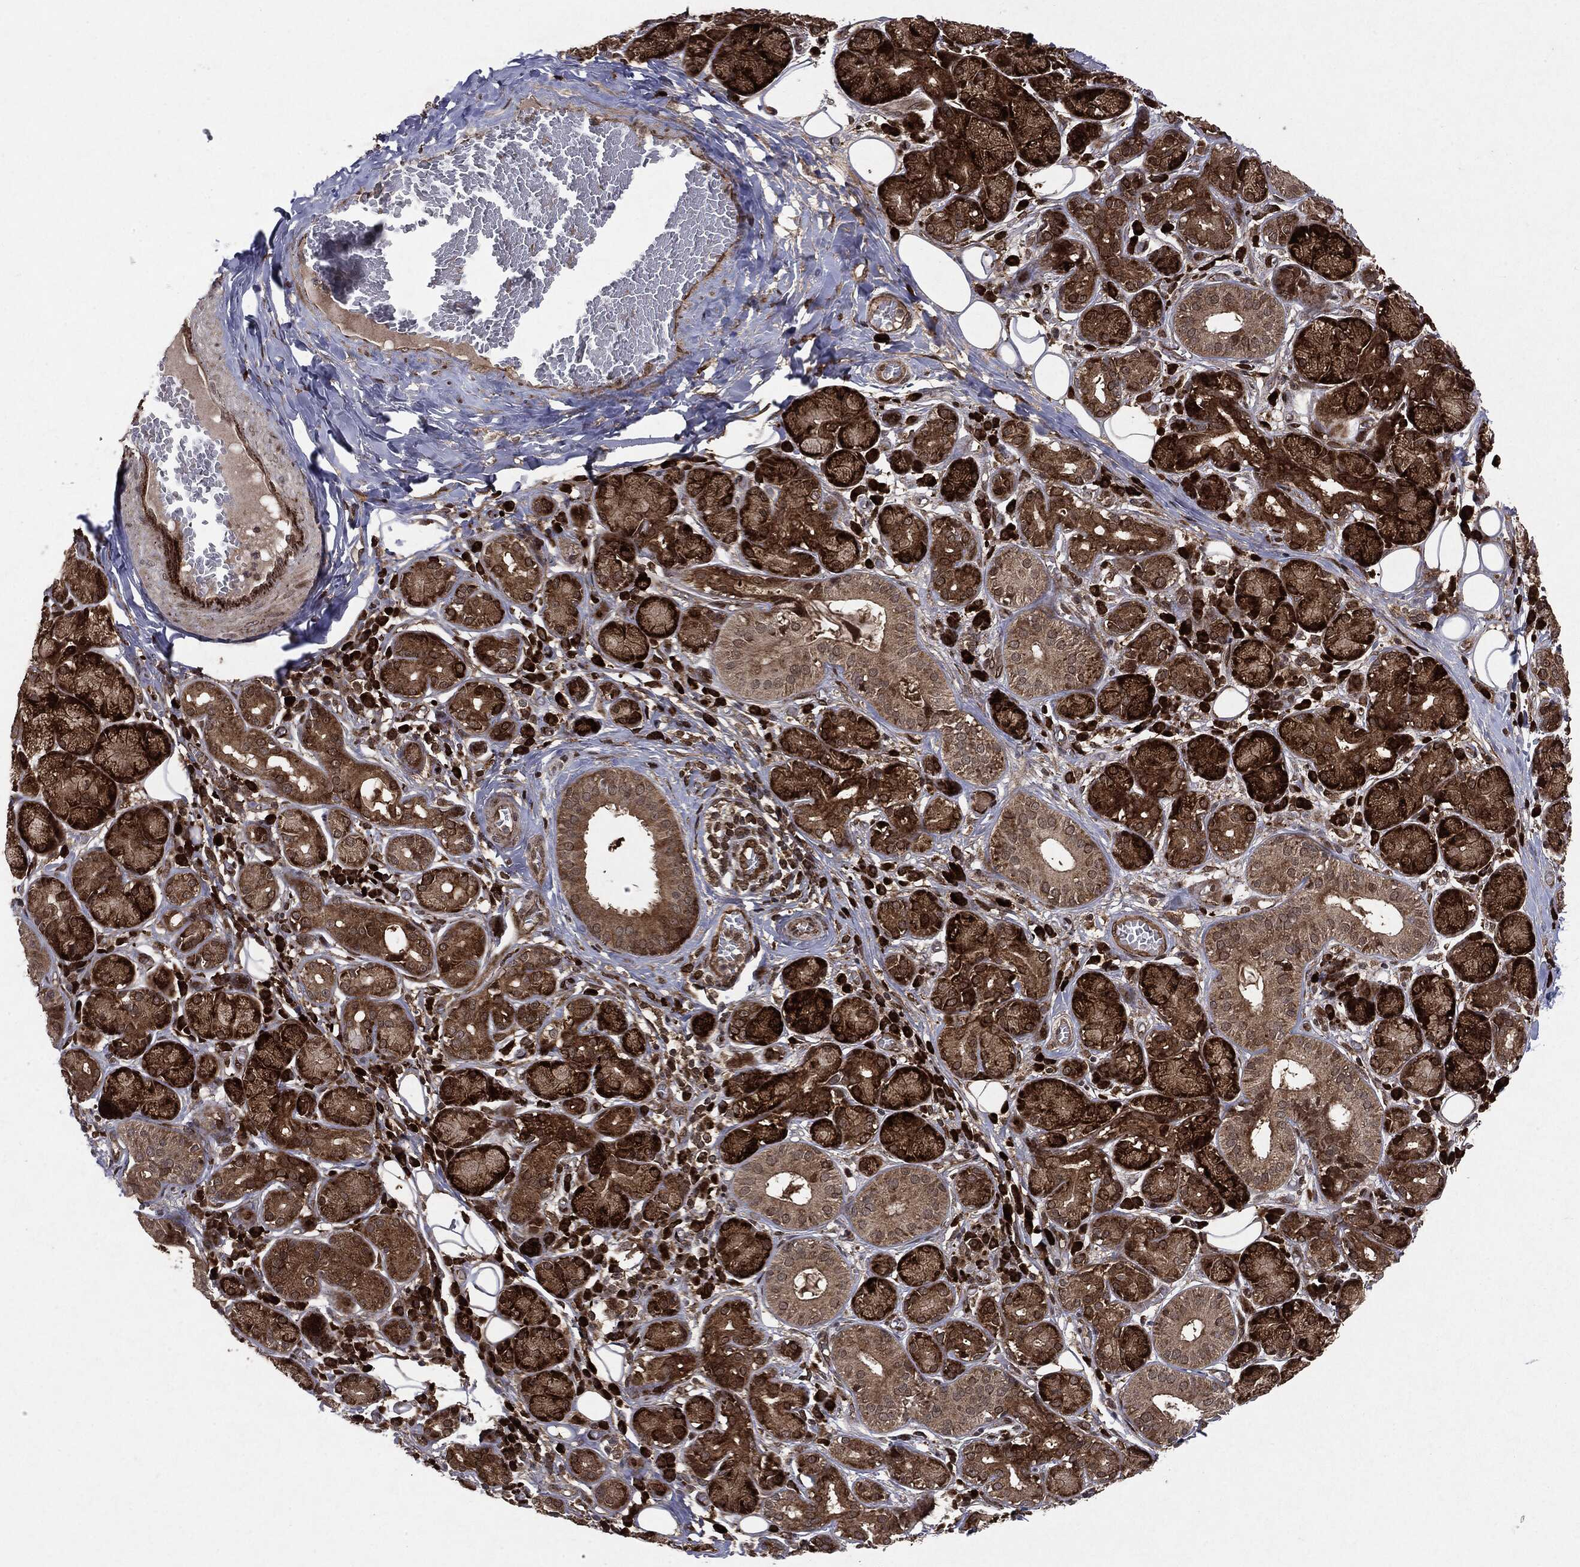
{"staining": {"intensity": "strong", "quantity": ">75%", "location": "cytoplasmic/membranous"}, "tissue": "salivary gland", "cell_type": "Glandular cells", "image_type": "normal", "snomed": [{"axis": "morphology", "description": "Normal tissue, NOS"}, {"axis": "topography", "description": "Salivary gland"}], "caption": "Immunohistochemistry (IHC) photomicrograph of normal human salivary gland stained for a protein (brown), which shows high levels of strong cytoplasmic/membranous expression in approximately >75% of glandular cells.", "gene": "OTUB1", "patient": {"sex": "male", "age": 71}}